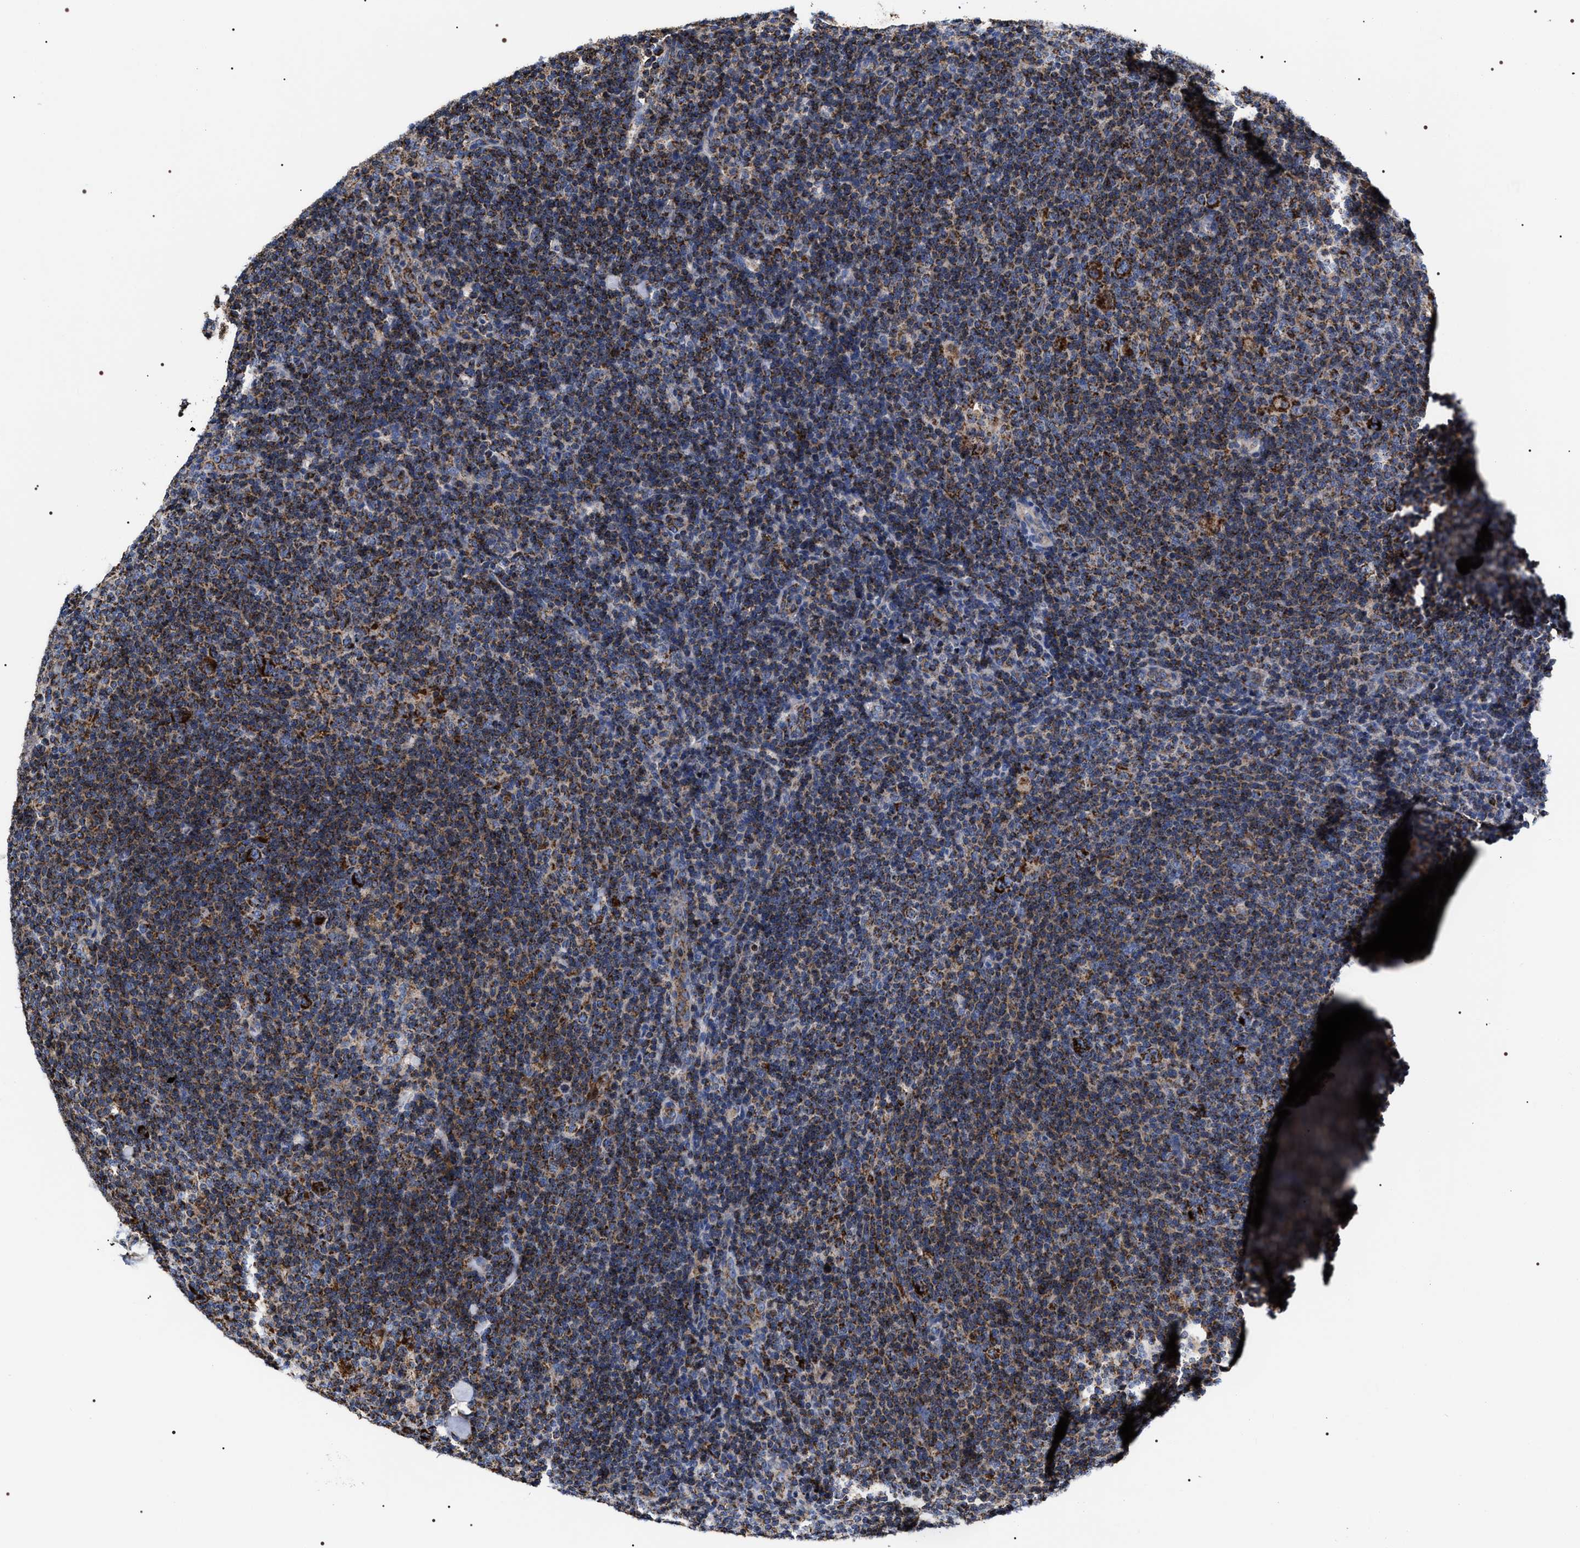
{"staining": {"intensity": "strong", "quantity": ">75%", "location": "cytoplasmic/membranous"}, "tissue": "lymphoma", "cell_type": "Tumor cells", "image_type": "cancer", "snomed": [{"axis": "morphology", "description": "Hodgkin's disease, NOS"}, {"axis": "topography", "description": "Lymph node"}], "caption": "Hodgkin's disease stained with a brown dye exhibits strong cytoplasmic/membranous positive expression in about >75% of tumor cells.", "gene": "COG5", "patient": {"sex": "female", "age": 57}}